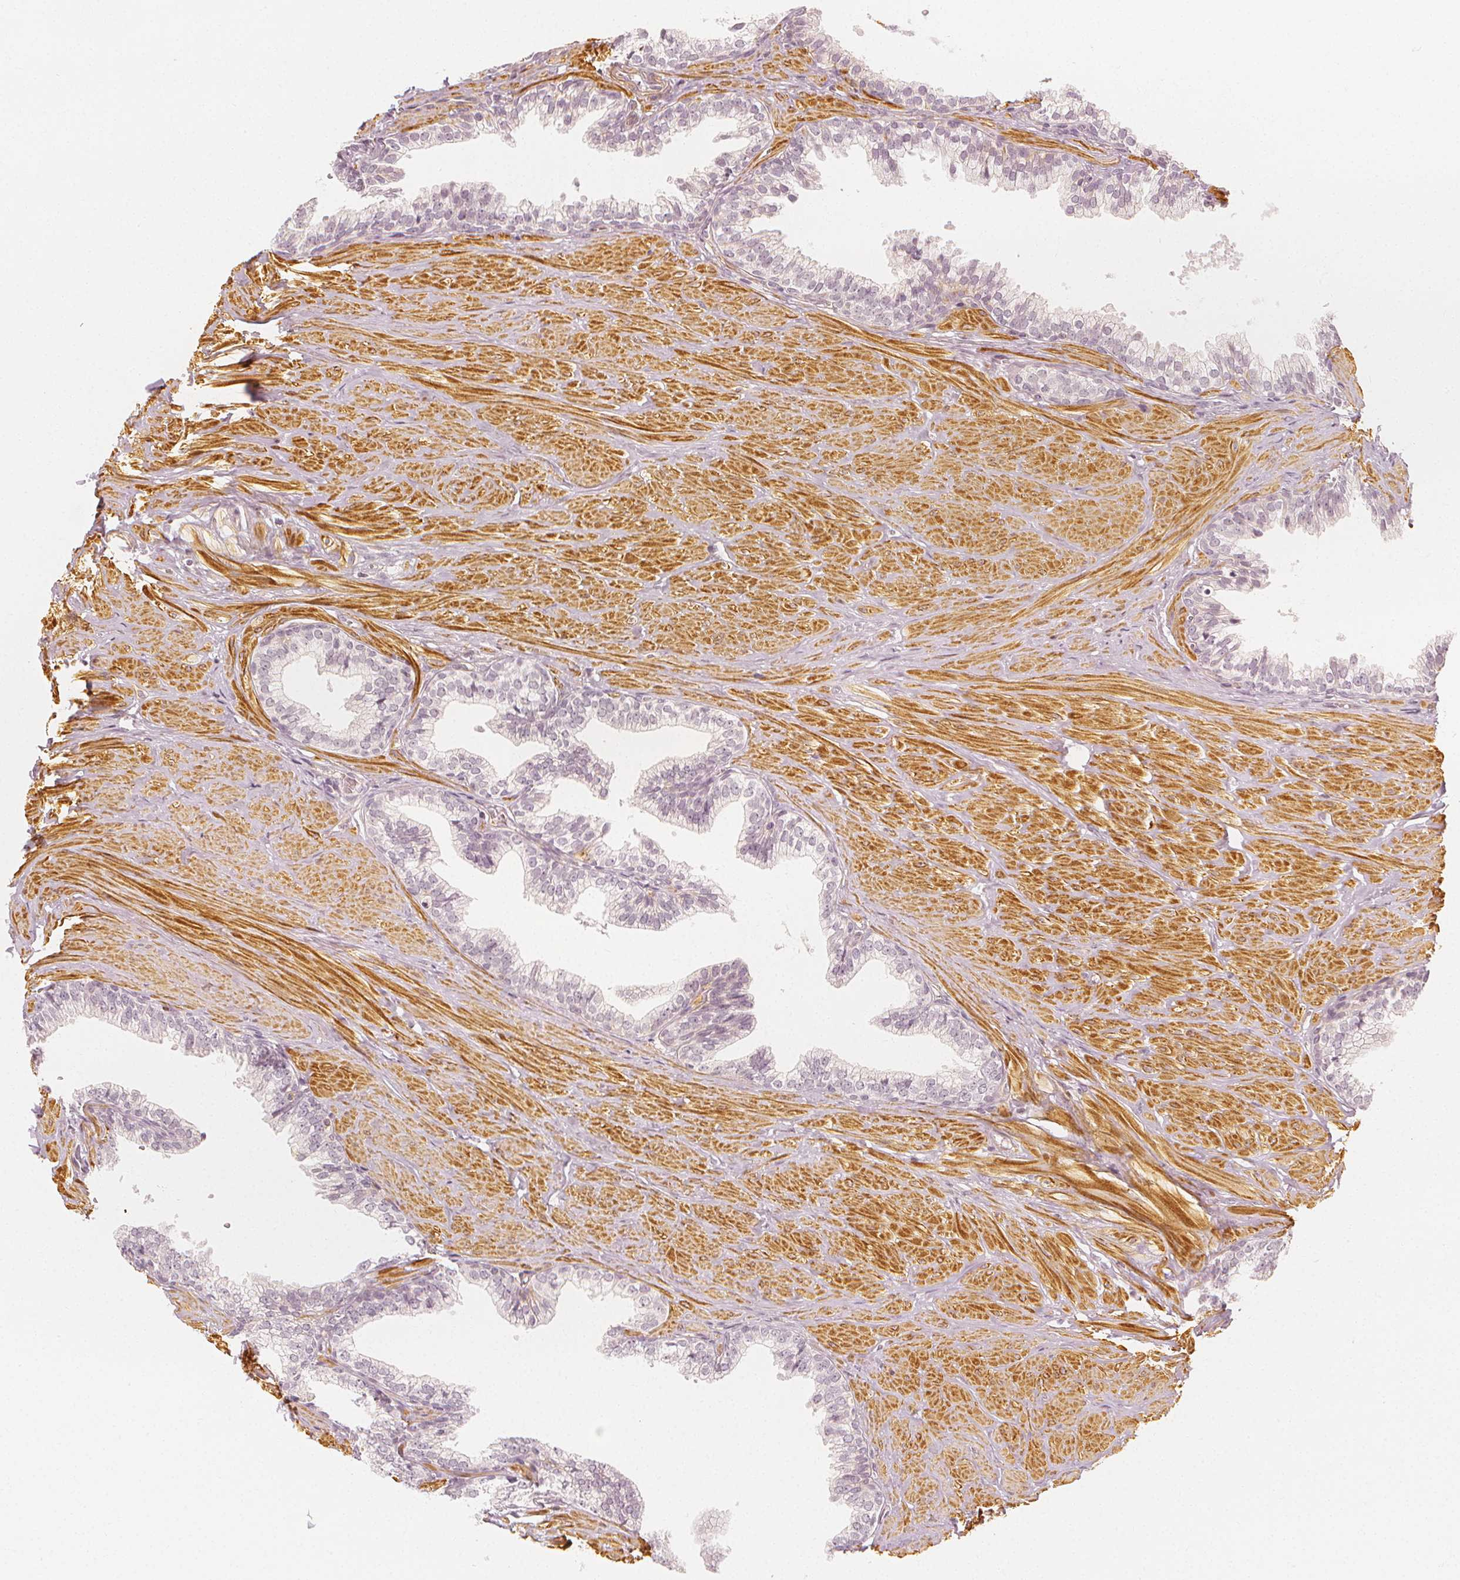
{"staining": {"intensity": "negative", "quantity": "none", "location": "none"}, "tissue": "prostate", "cell_type": "Glandular cells", "image_type": "normal", "snomed": [{"axis": "morphology", "description": "Normal tissue, NOS"}, {"axis": "topography", "description": "Prostate"}, {"axis": "topography", "description": "Peripheral nerve tissue"}], "caption": "DAB (3,3'-diaminobenzidine) immunohistochemical staining of normal human prostate reveals no significant positivity in glandular cells. The staining was performed using DAB to visualize the protein expression in brown, while the nuclei were stained in blue with hematoxylin (Magnification: 20x).", "gene": "ARHGAP26", "patient": {"sex": "male", "age": 55}}